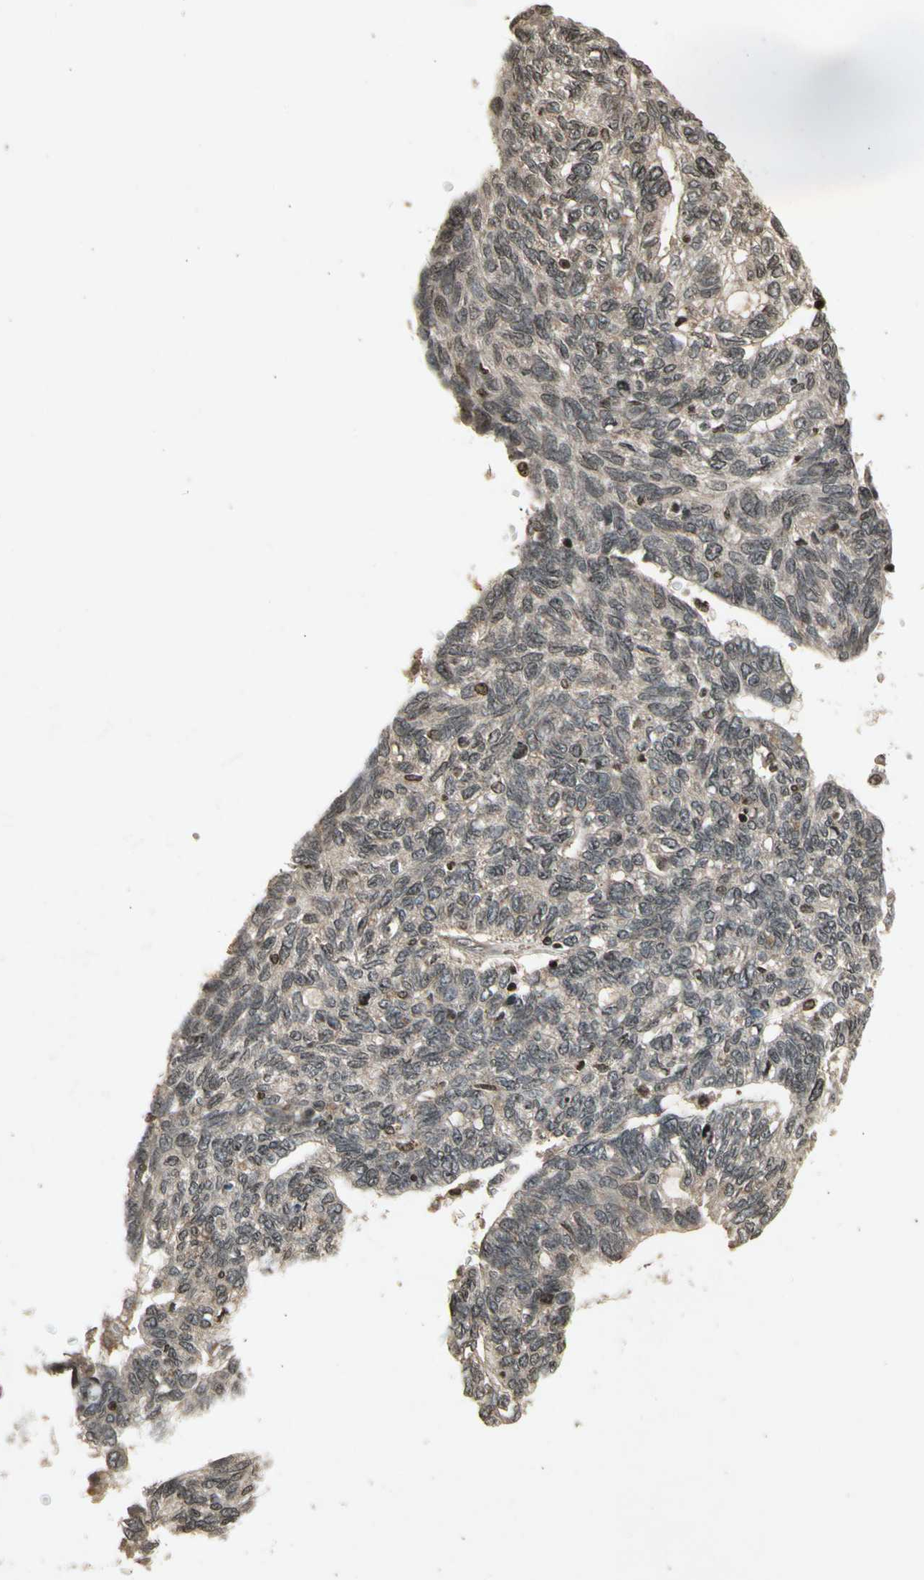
{"staining": {"intensity": "weak", "quantity": ">75%", "location": "cytoplasmic/membranous"}, "tissue": "ovarian cancer", "cell_type": "Tumor cells", "image_type": "cancer", "snomed": [{"axis": "morphology", "description": "Cystadenocarcinoma, serous, NOS"}, {"axis": "topography", "description": "Ovary"}], "caption": "High-power microscopy captured an immunohistochemistry (IHC) image of ovarian cancer (serous cystadenocarcinoma), revealing weak cytoplasmic/membranous expression in about >75% of tumor cells.", "gene": "GLRX", "patient": {"sex": "female", "age": 79}}